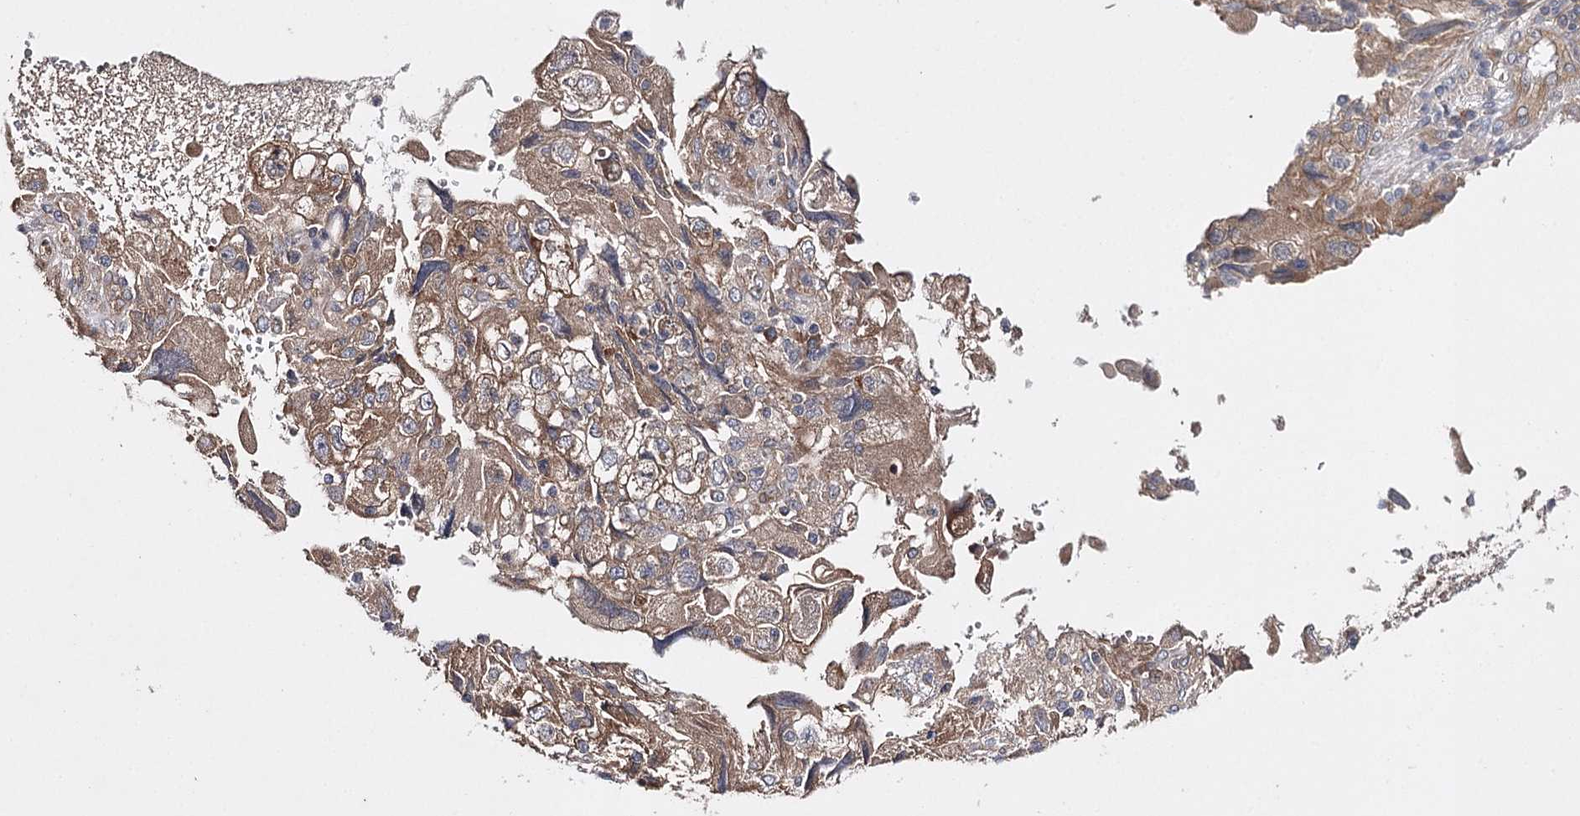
{"staining": {"intensity": "moderate", "quantity": ">75%", "location": "cytoplasmic/membranous"}, "tissue": "endometrial cancer", "cell_type": "Tumor cells", "image_type": "cancer", "snomed": [{"axis": "morphology", "description": "Adenocarcinoma, NOS"}, {"axis": "topography", "description": "Endometrium"}], "caption": "High-power microscopy captured an immunohistochemistry histopathology image of endometrial cancer (adenocarcinoma), revealing moderate cytoplasmic/membranous expression in about >75% of tumor cells.", "gene": "BCR", "patient": {"sex": "female", "age": 49}}